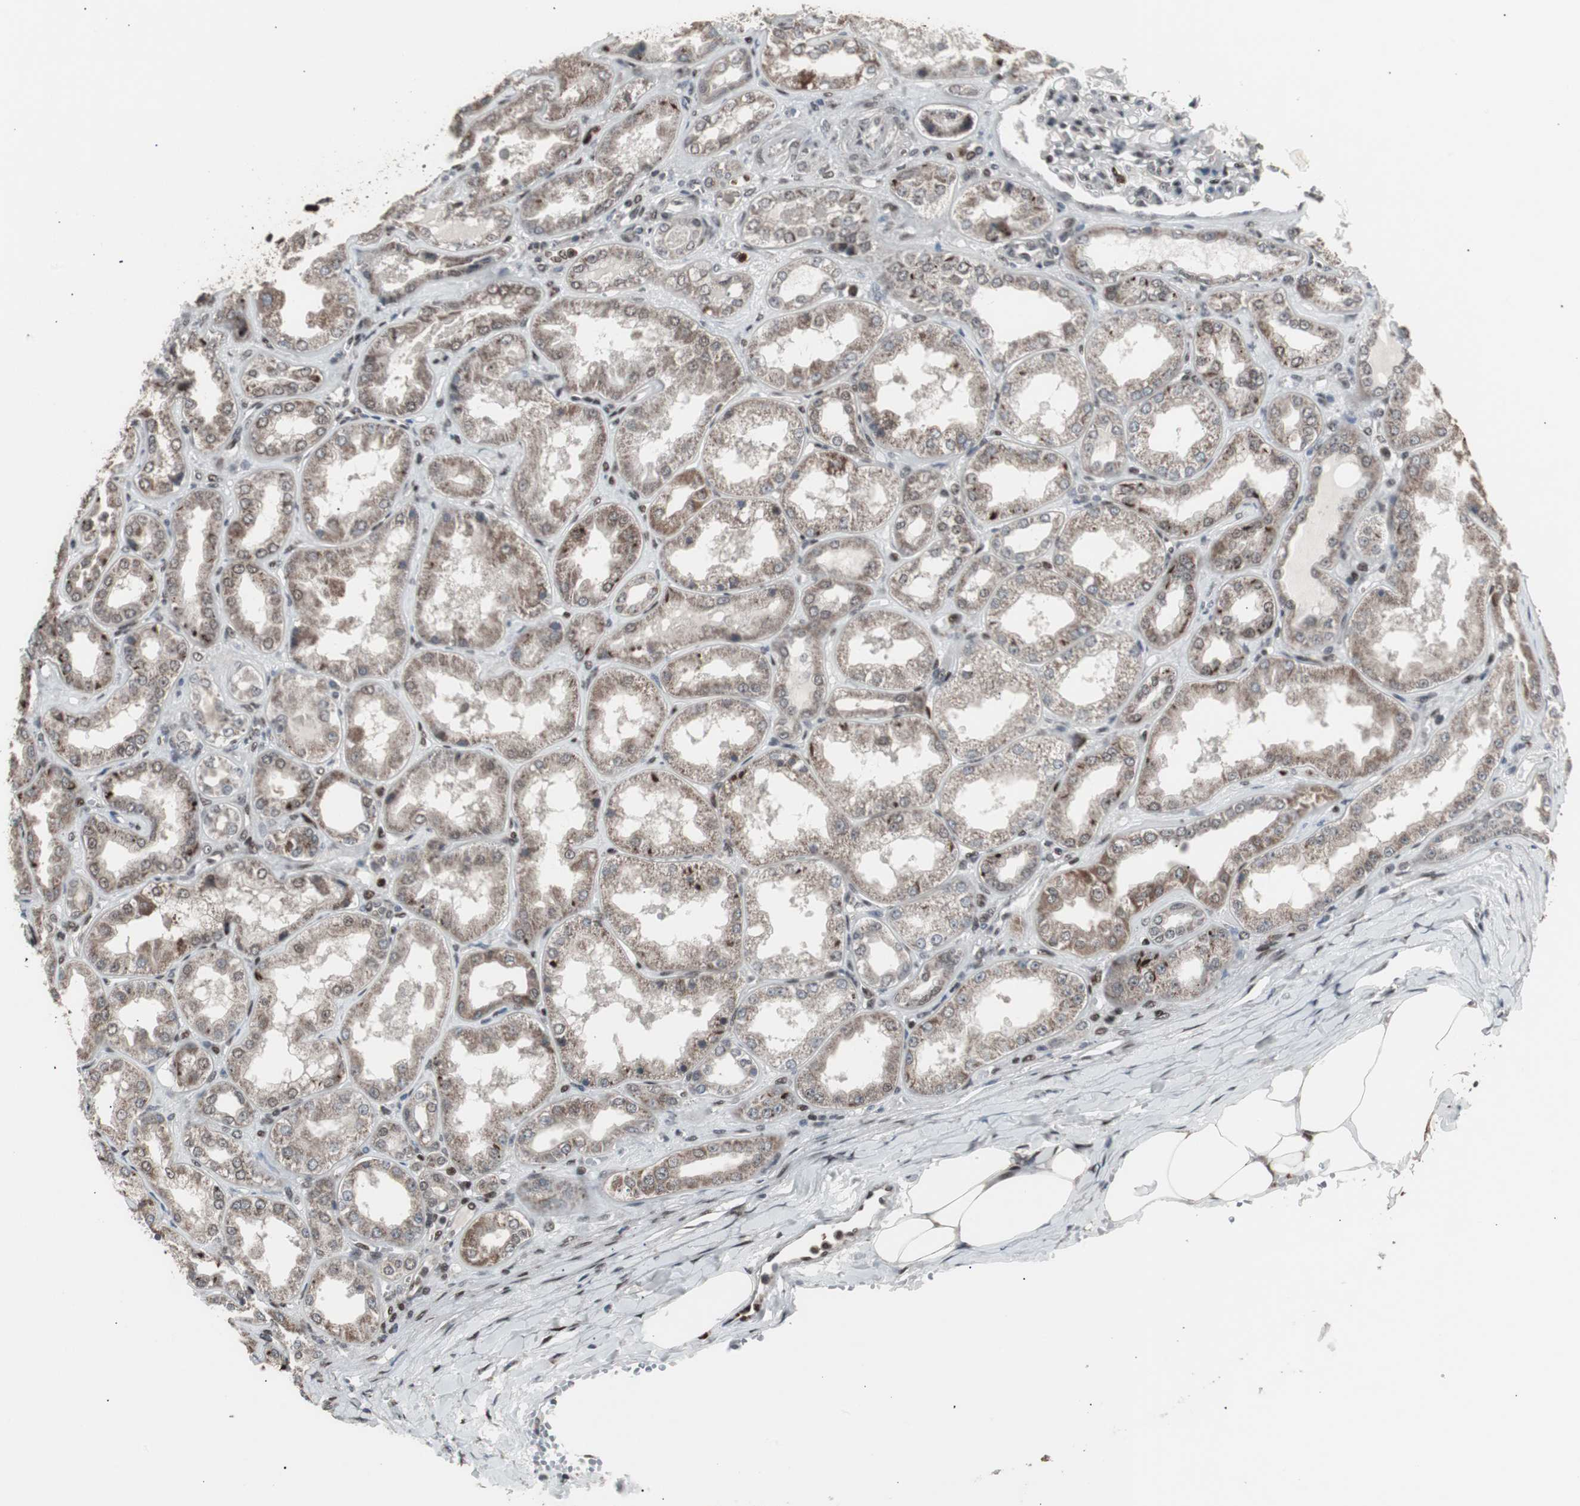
{"staining": {"intensity": "moderate", "quantity": "25%-75%", "location": "nuclear"}, "tissue": "kidney", "cell_type": "Cells in glomeruli", "image_type": "normal", "snomed": [{"axis": "morphology", "description": "Normal tissue, NOS"}, {"axis": "topography", "description": "Kidney"}], "caption": "Protein analysis of unremarkable kidney displays moderate nuclear expression in about 25%-75% of cells in glomeruli.", "gene": "RXRA", "patient": {"sex": "female", "age": 56}}